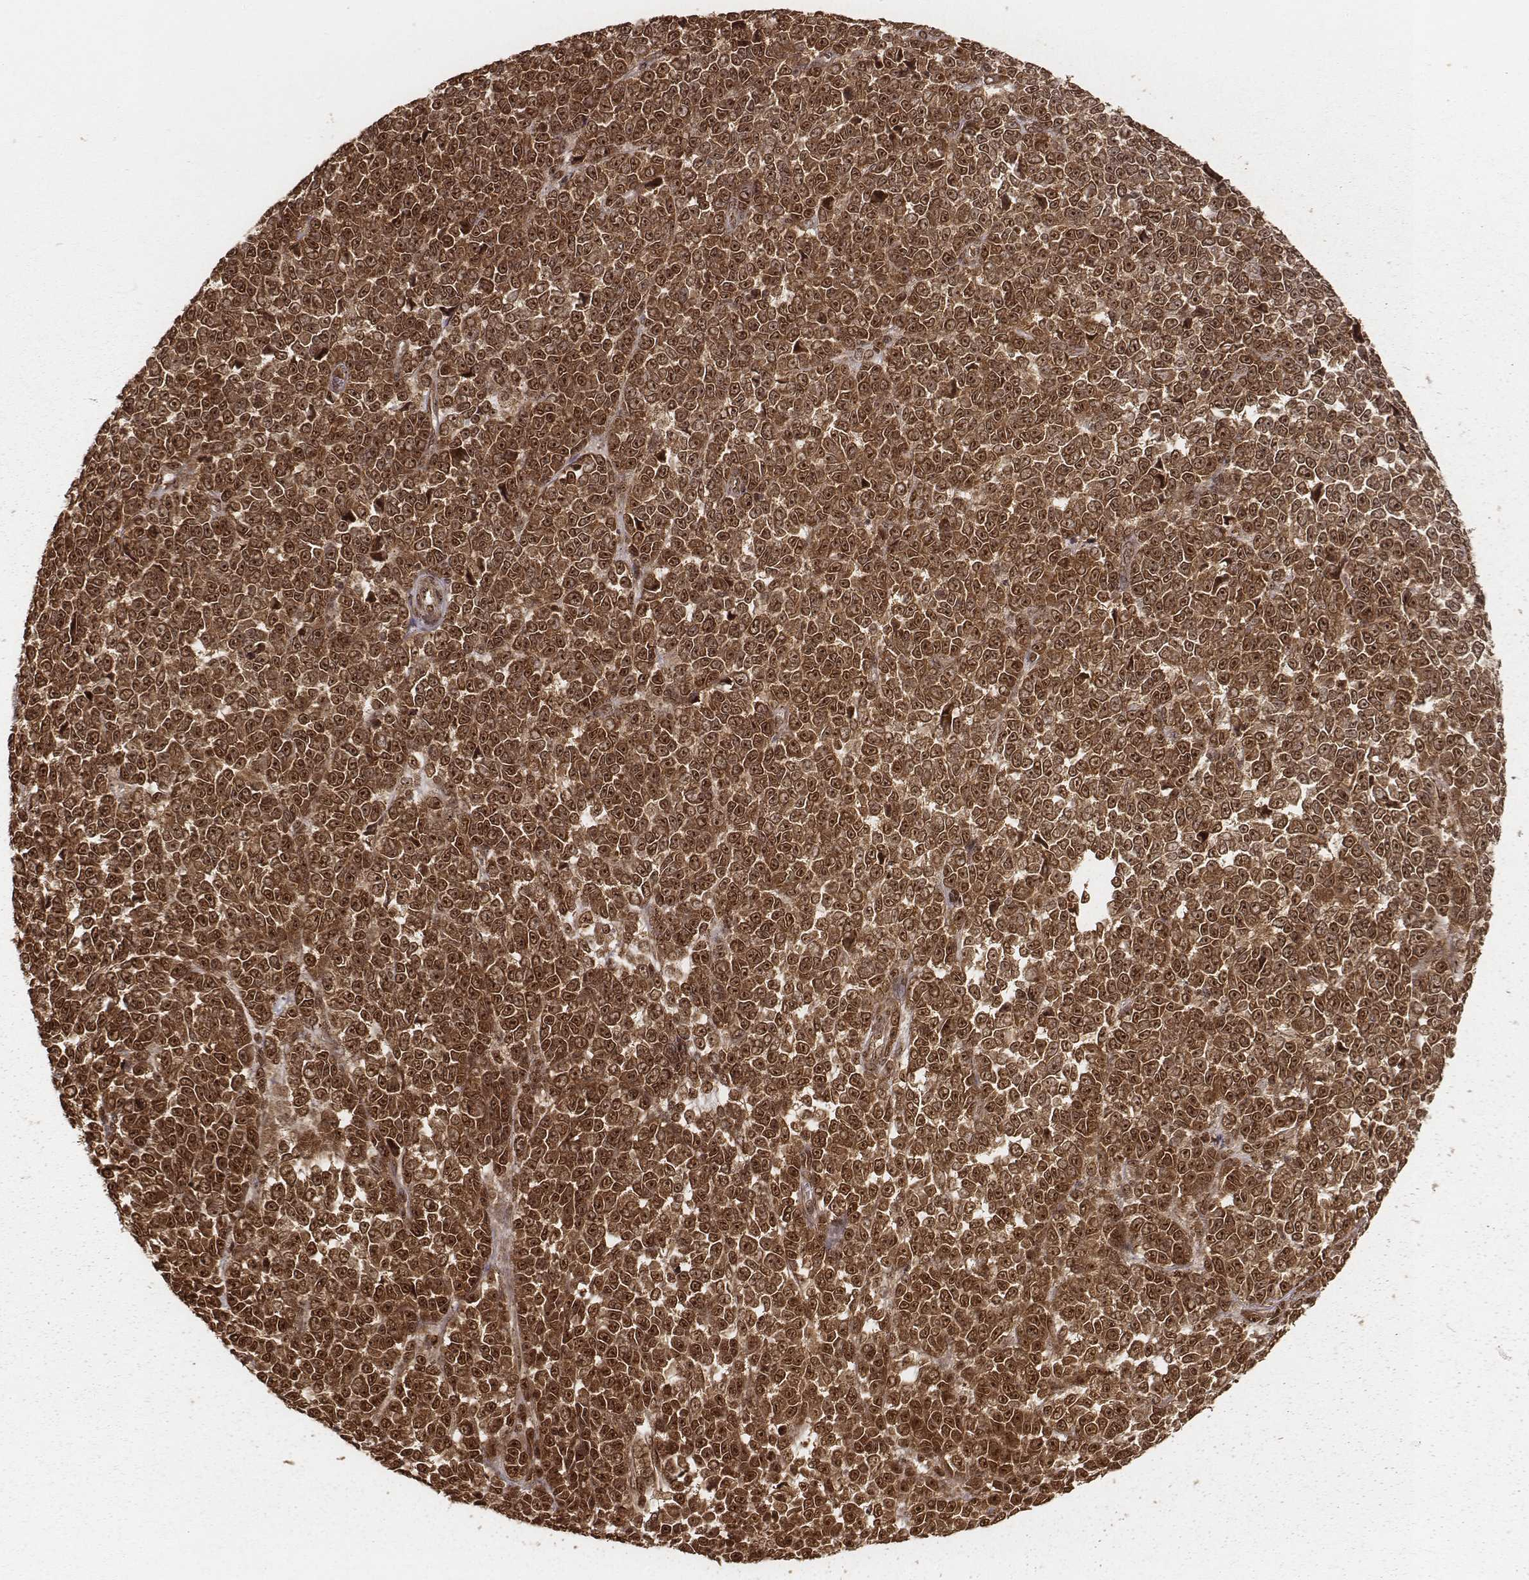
{"staining": {"intensity": "moderate", "quantity": ">75%", "location": "cytoplasmic/membranous,nuclear"}, "tissue": "melanoma", "cell_type": "Tumor cells", "image_type": "cancer", "snomed": [{"axis": "morphology", "description": "Malignant melanoma, NOS"}, {"axis": "topography", "description": "Skin"}], "caption": "Malignant melanoma stained for a protein (brown) reveals moderate cytoplasmic/membranous and nuclear positive expression in approximately >75% of tumor cells.", "gene": "NFX1", "patient": {"sex": "female", "age": 95}}